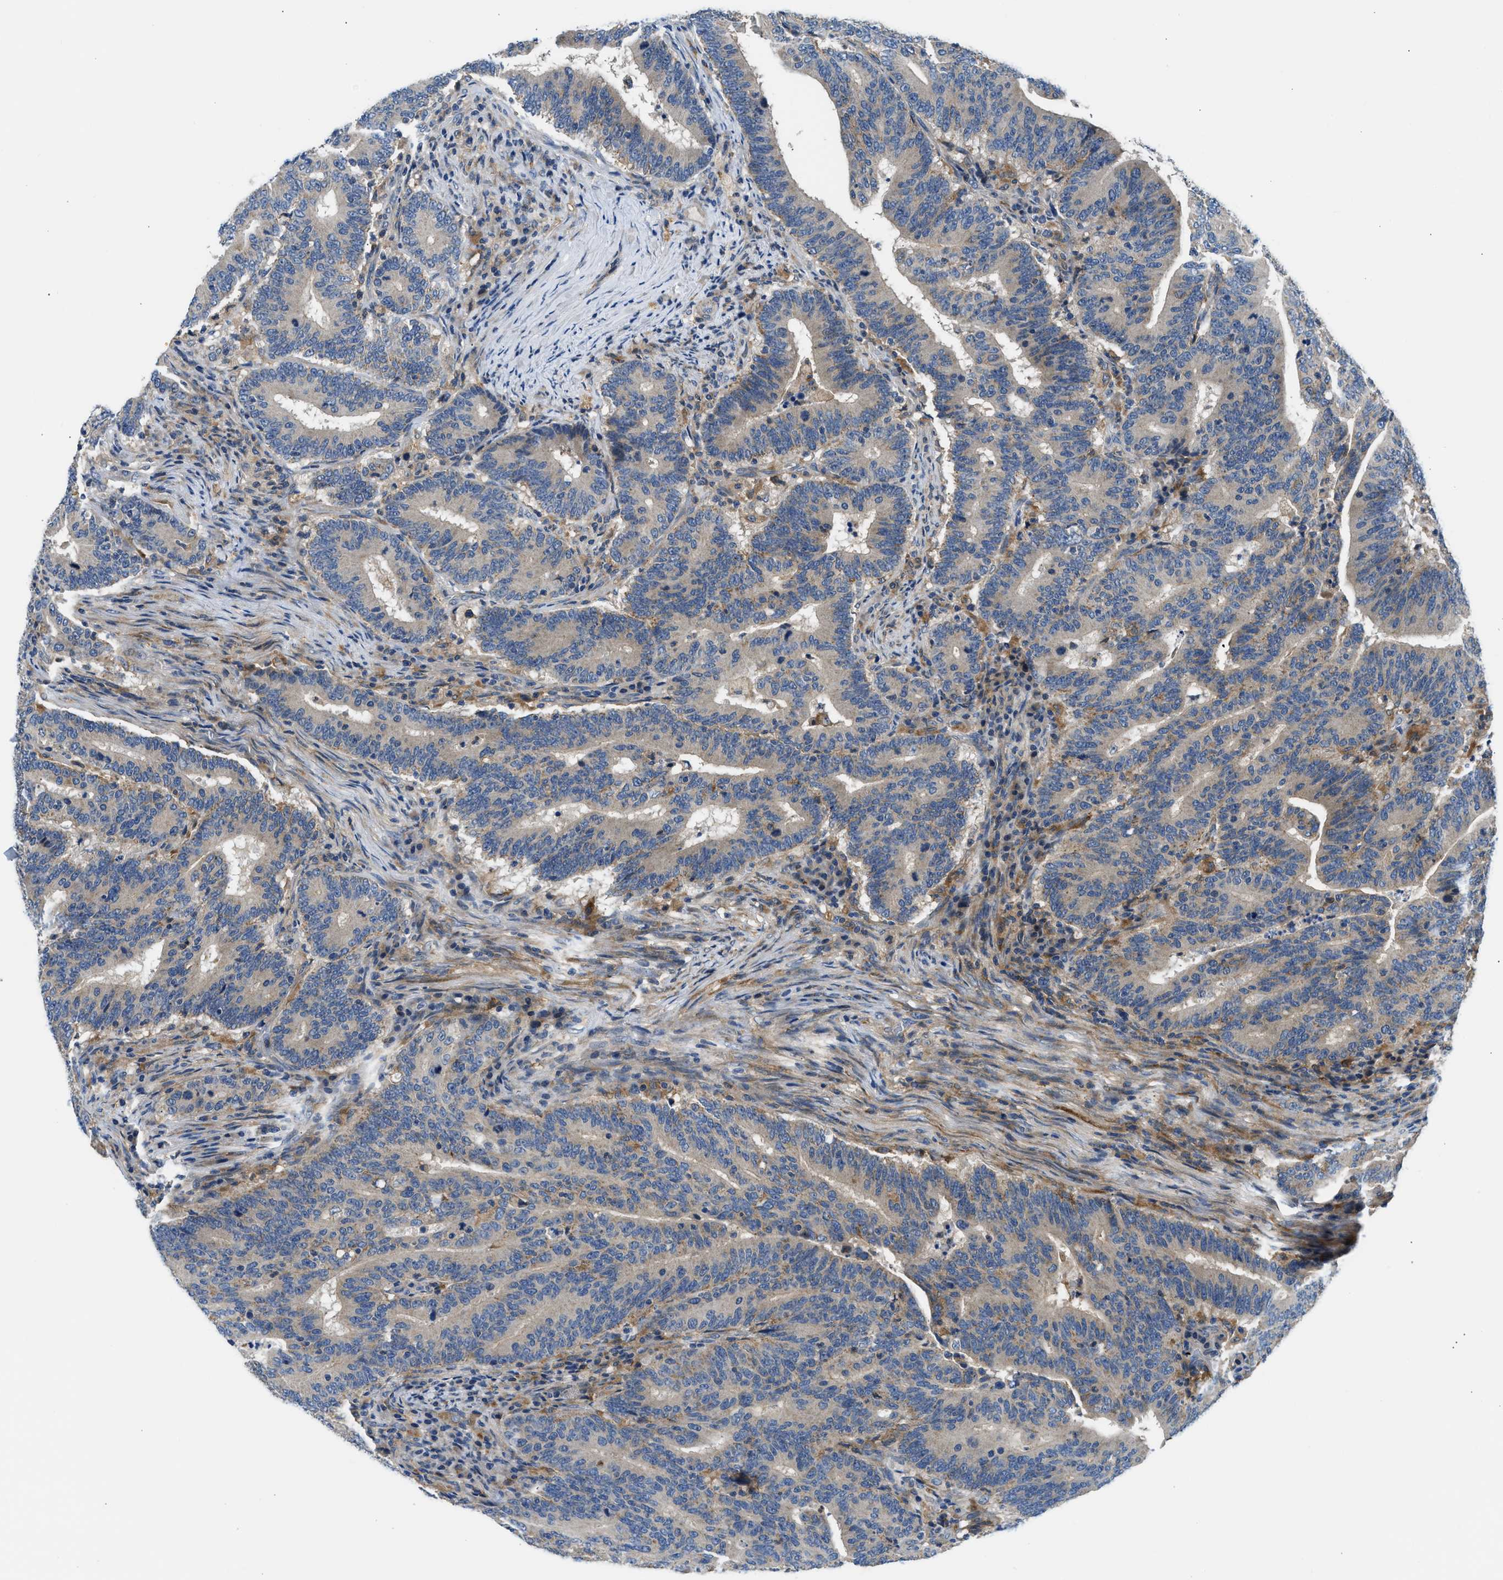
{"staining": {"intensity": "weak", "quantity": ">75%", "location": "cytoplasmic/membranous"}, "tissue": "colorectal cancer", "cell_type": "Tumor cells", "image_type": "cancer", "snomed": [{"axis": "morphology", "description": "Adenocarcinoma, NOS"}, {"axis": "topography", "description": "Colon"}], "caption": "Weak cytoplasmic/membranous positivity for a protein is appreciated in about >75% of tumor cells of colorectal cancer (adenocarcinoma) using immunohistochemistry.", "gene": "LPIN2", "patient": {"sex": "female", "age": 66}}